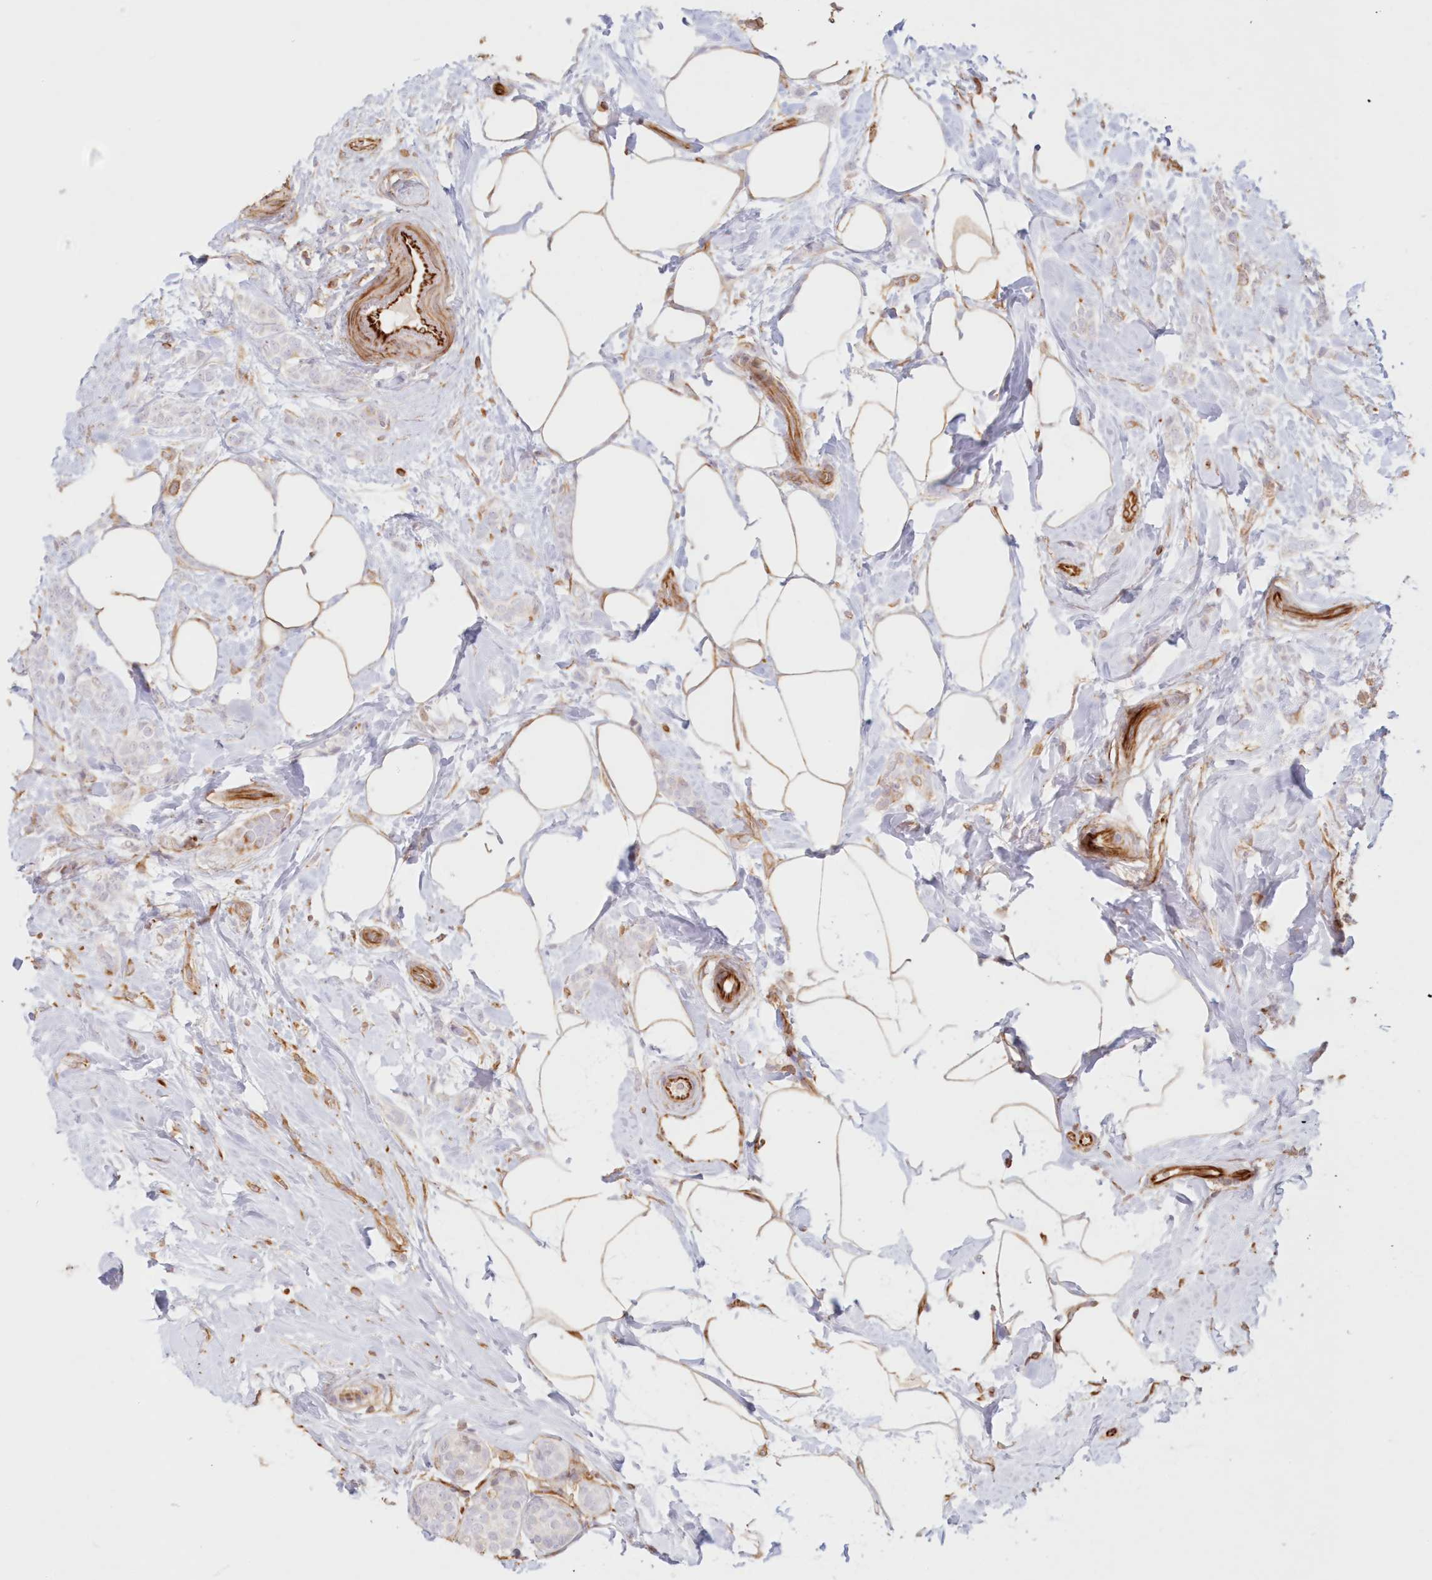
{"staining": {"intensity": "negative", "quantity": "none", "location": "none"}, "tissue": "breast cancer", "cell_type": "Tumor cells", "image_type": "cancer", "snomed": [{"axis": "morphology", "description": "Lobular carcinoma, in situ"}, {"axis": "morphology", "description": "Lobular carcinoma"}, {"axis": "topography", "description": "Breast"}], "caption": "The histopathology image reveals no staining of tumor cells in breast cancer.", "gene": "DMRTB1", "patient": {"sex": "female", "age": 41}}